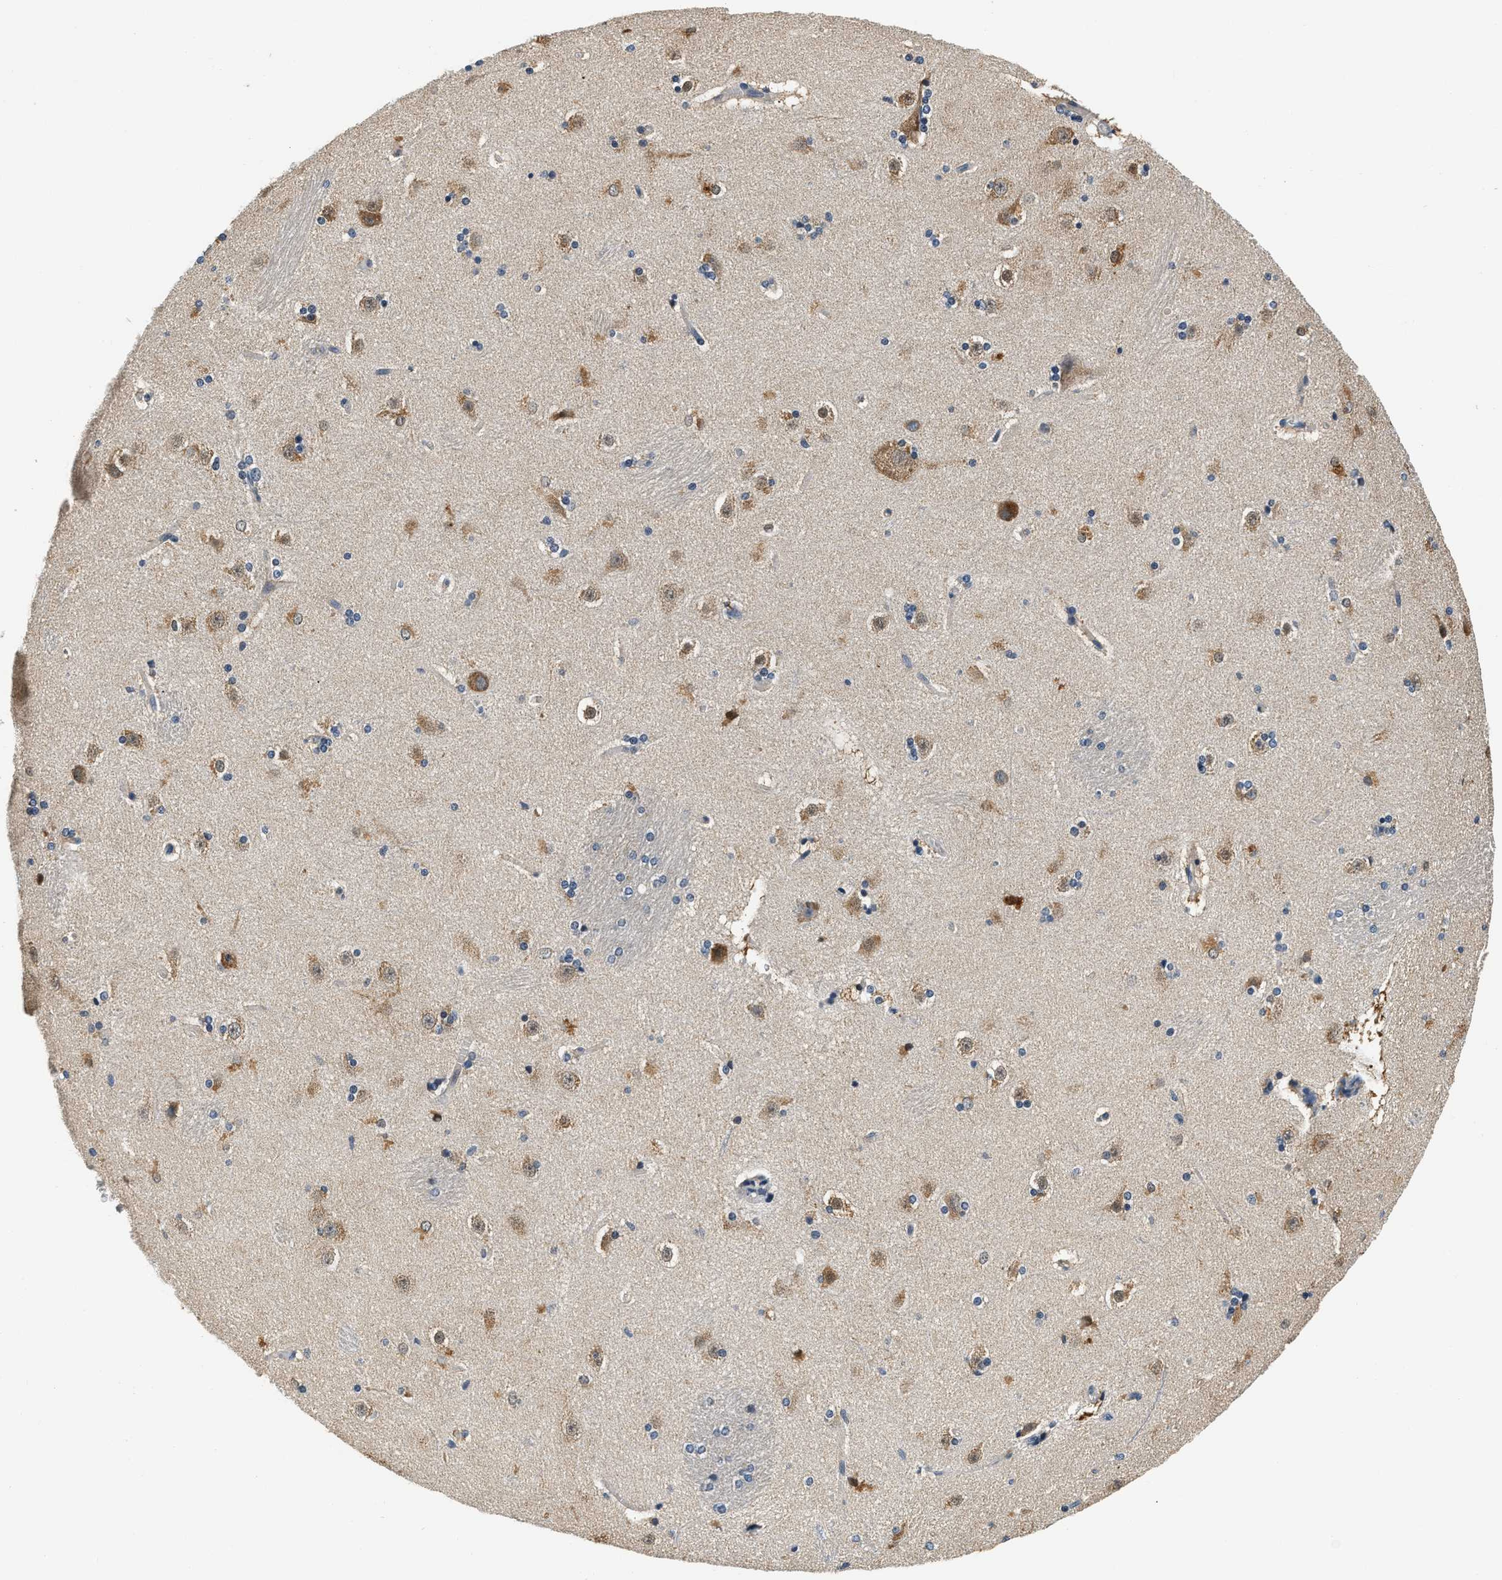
{"staining": {"intensity": "moderate", "quantity": "<25%", "location": "cytoplasmic/membranous"}, "tissue": "caudate", "cell_type": "Glial cells", "image_type": "normal", "snomed": [{"axis": "morphology", "description": "Normal tissue, NOS"}, {"axis": "topography", "description": "Lateral ventricle wall"}], "caption": "Moderate cytoplasmic/membranous protein positivity is seen in about <25% of glial cells in caudate.", "gene": "YAE1", "patient": {"sex": "female", "age": 19}}